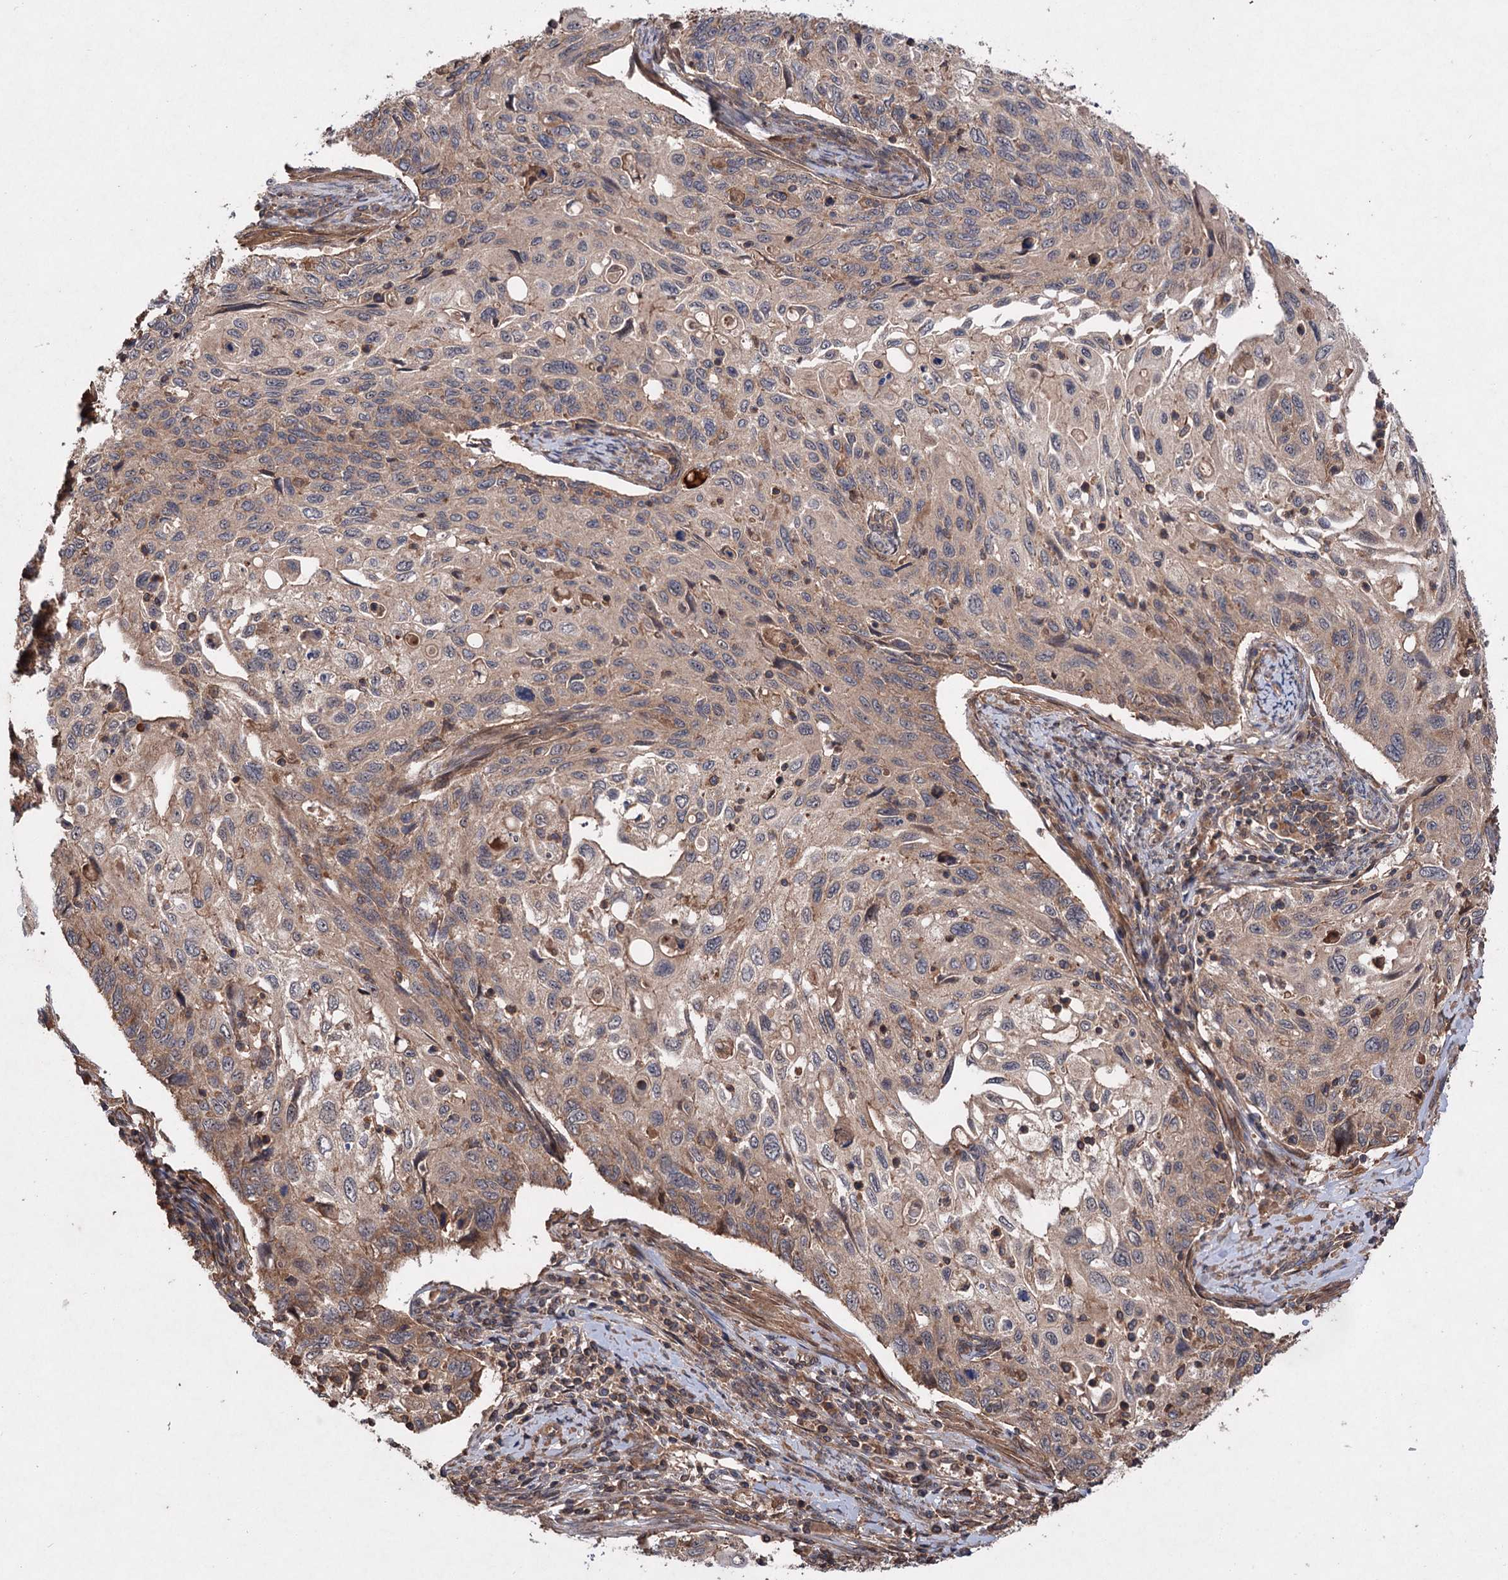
{"staining": {"intensity": "moderate", "quantity": "<25%", "location": "cytoplasmic/membranous"}, "tissue": "cervical cancer", "cell_type": "Tumor cells", "image_type": "cancer", "snomed": [{"axis": "morphology", "description": "Squamous cell carcinoma, NOS"}, {"axis": "topography", "description": "Cervix"}], "caption": "Tumor cells display low levels of moderate cytoplasmic/membranous expression in approximately <25% of cells in human cervical squamous cell carcinoma.", "gene": "ADK", "patient": {"sex": "female", "age": 70}}